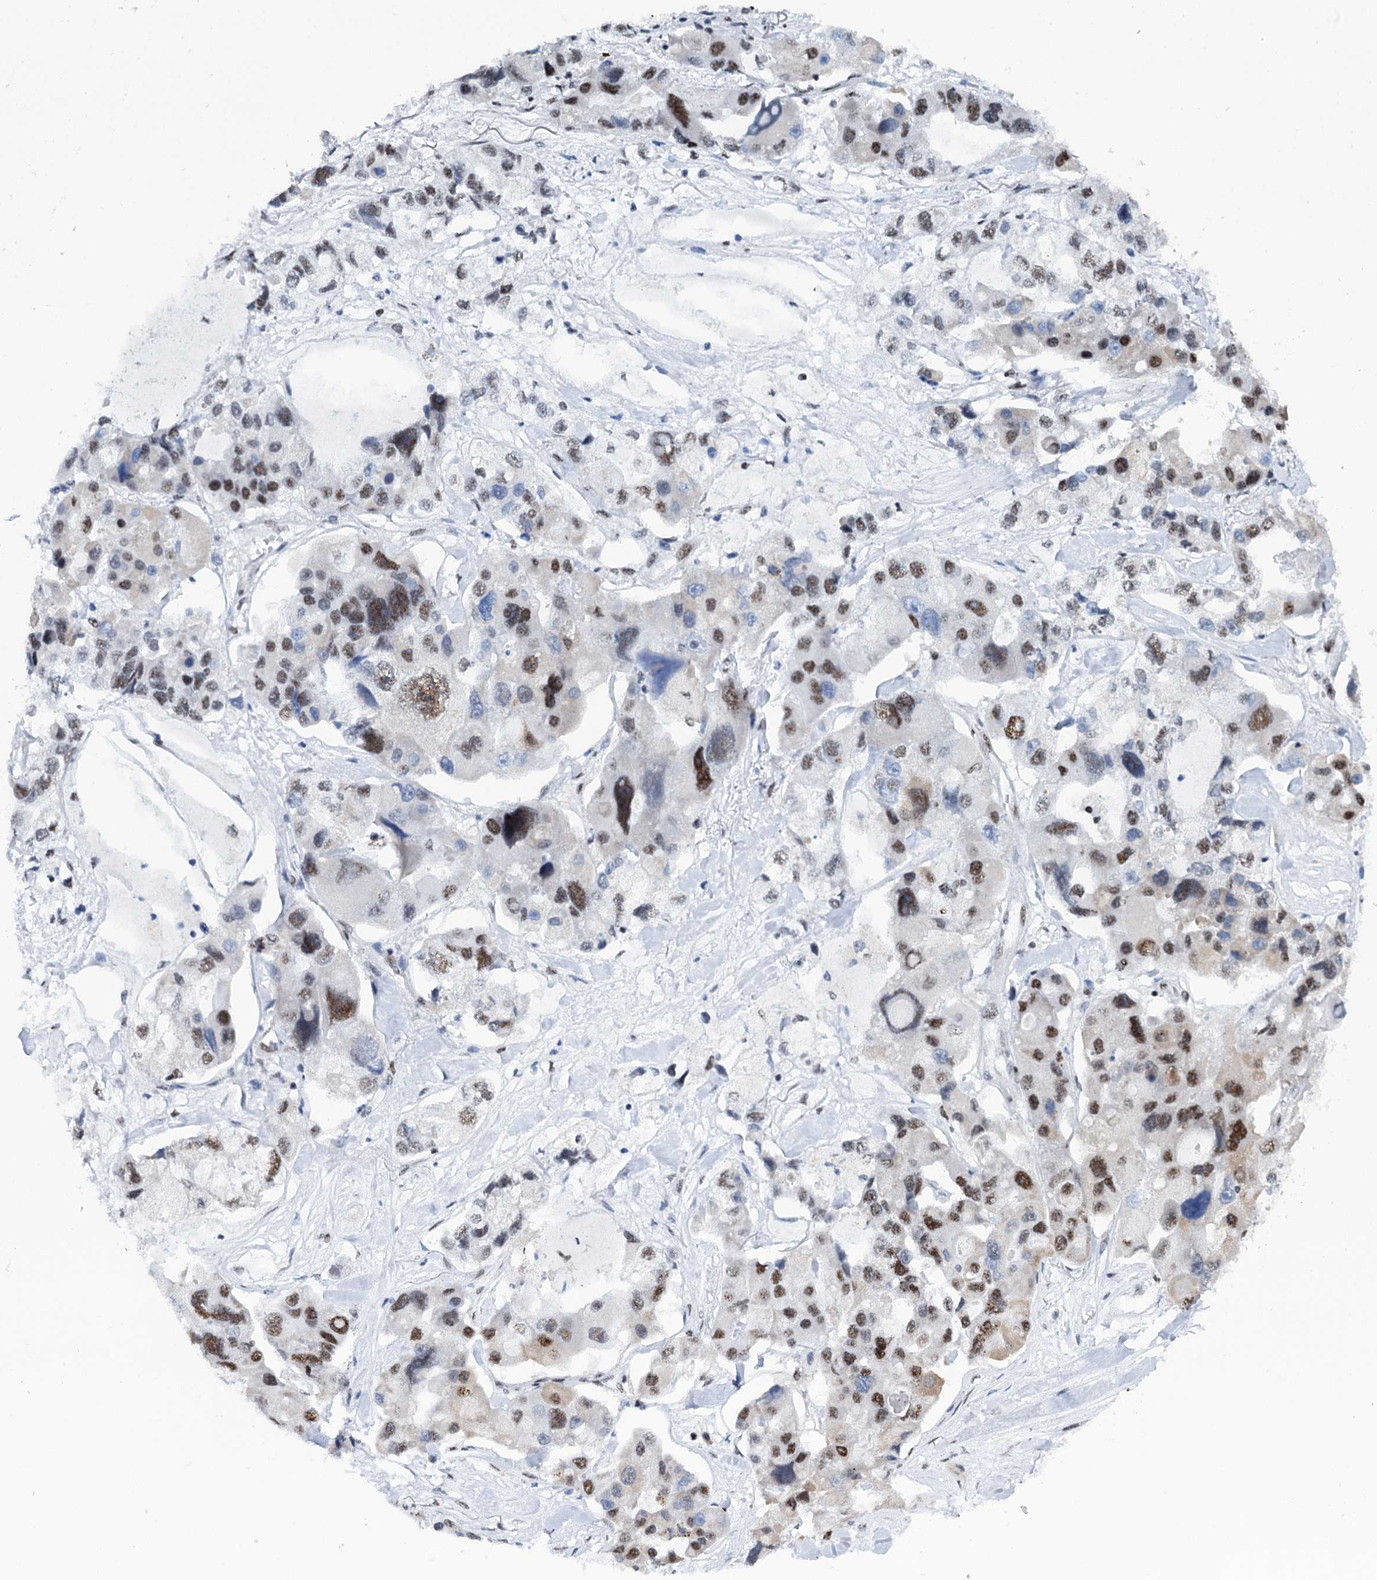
{"staining": {"intensity": "moderate", "quantity": ">75%", "location": "nuclear"}, "tissue": "lung cancer", "cell_type": "Tumor cells", "image_type": "cancer", "snomed": [{"axis": "morphology", "description": "Adenocarcinoma, NOS"}, {"axis": "topography", "description": "Lung"}], "caption": "A histopathology image of adenocarcinoma (lung) stained for a protein reveals moderate nuclear brown staining in tumor cells.", "gene": "SREK1", "patient": {"sex": "female", "age": 54}}